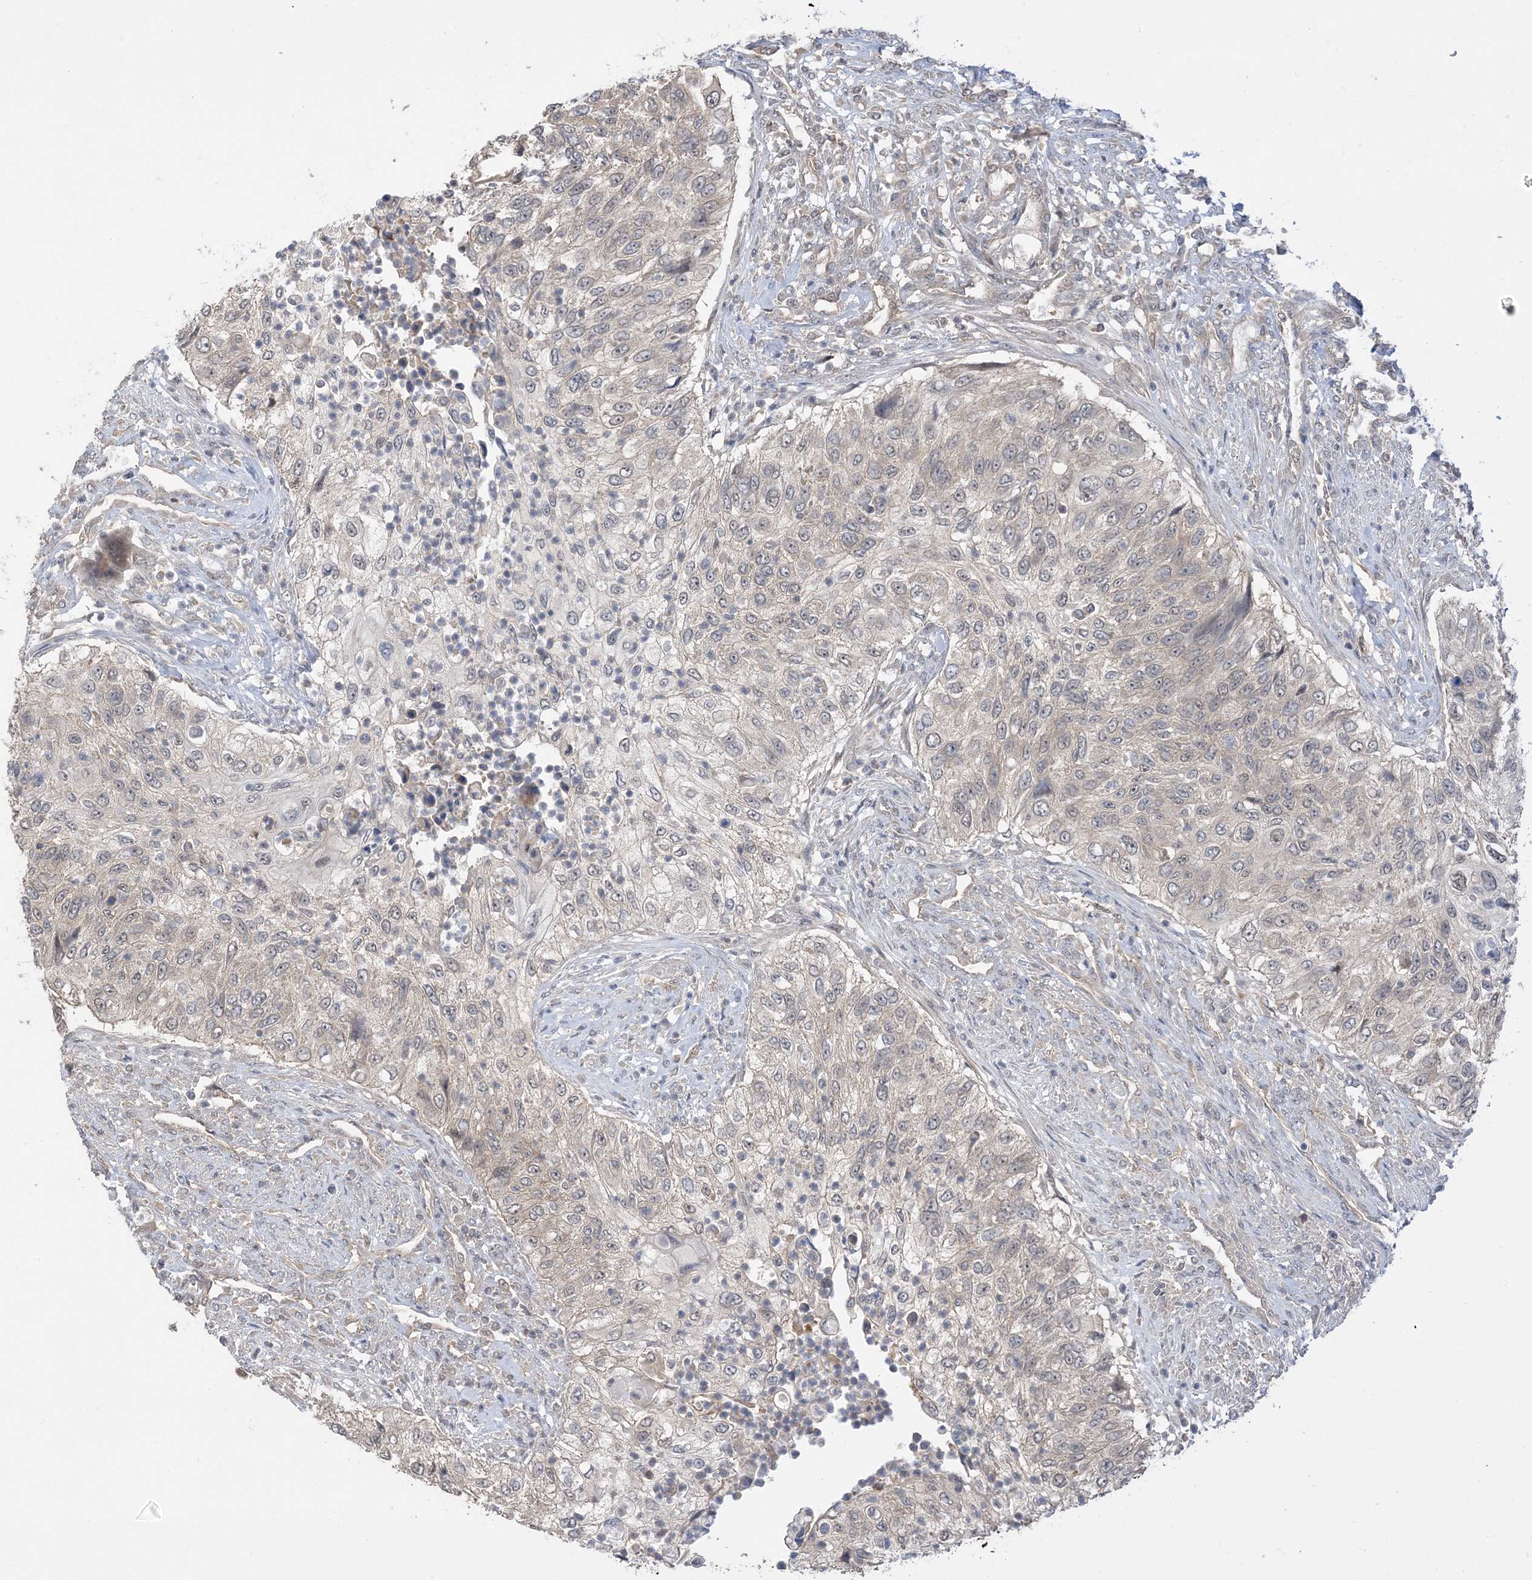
{"staining": {"intensity": "negative", "quantity": "none", "location": "none"}, "tissue": "urothelial cancer", "cell_type": "Tumor cells", "image_type": "cancer", "snomed": [{"axis": "morphology", "description": "Urothelial carcinoma, High grade"}, {"axis": "topography", "description": "Urinary bladder"}], "caption": "Tumor cells show no significant protein staining in urothelial carcinoma (high-grade).", "gene": "WDR26", "patient": {"sex": "female", "age": 60}}